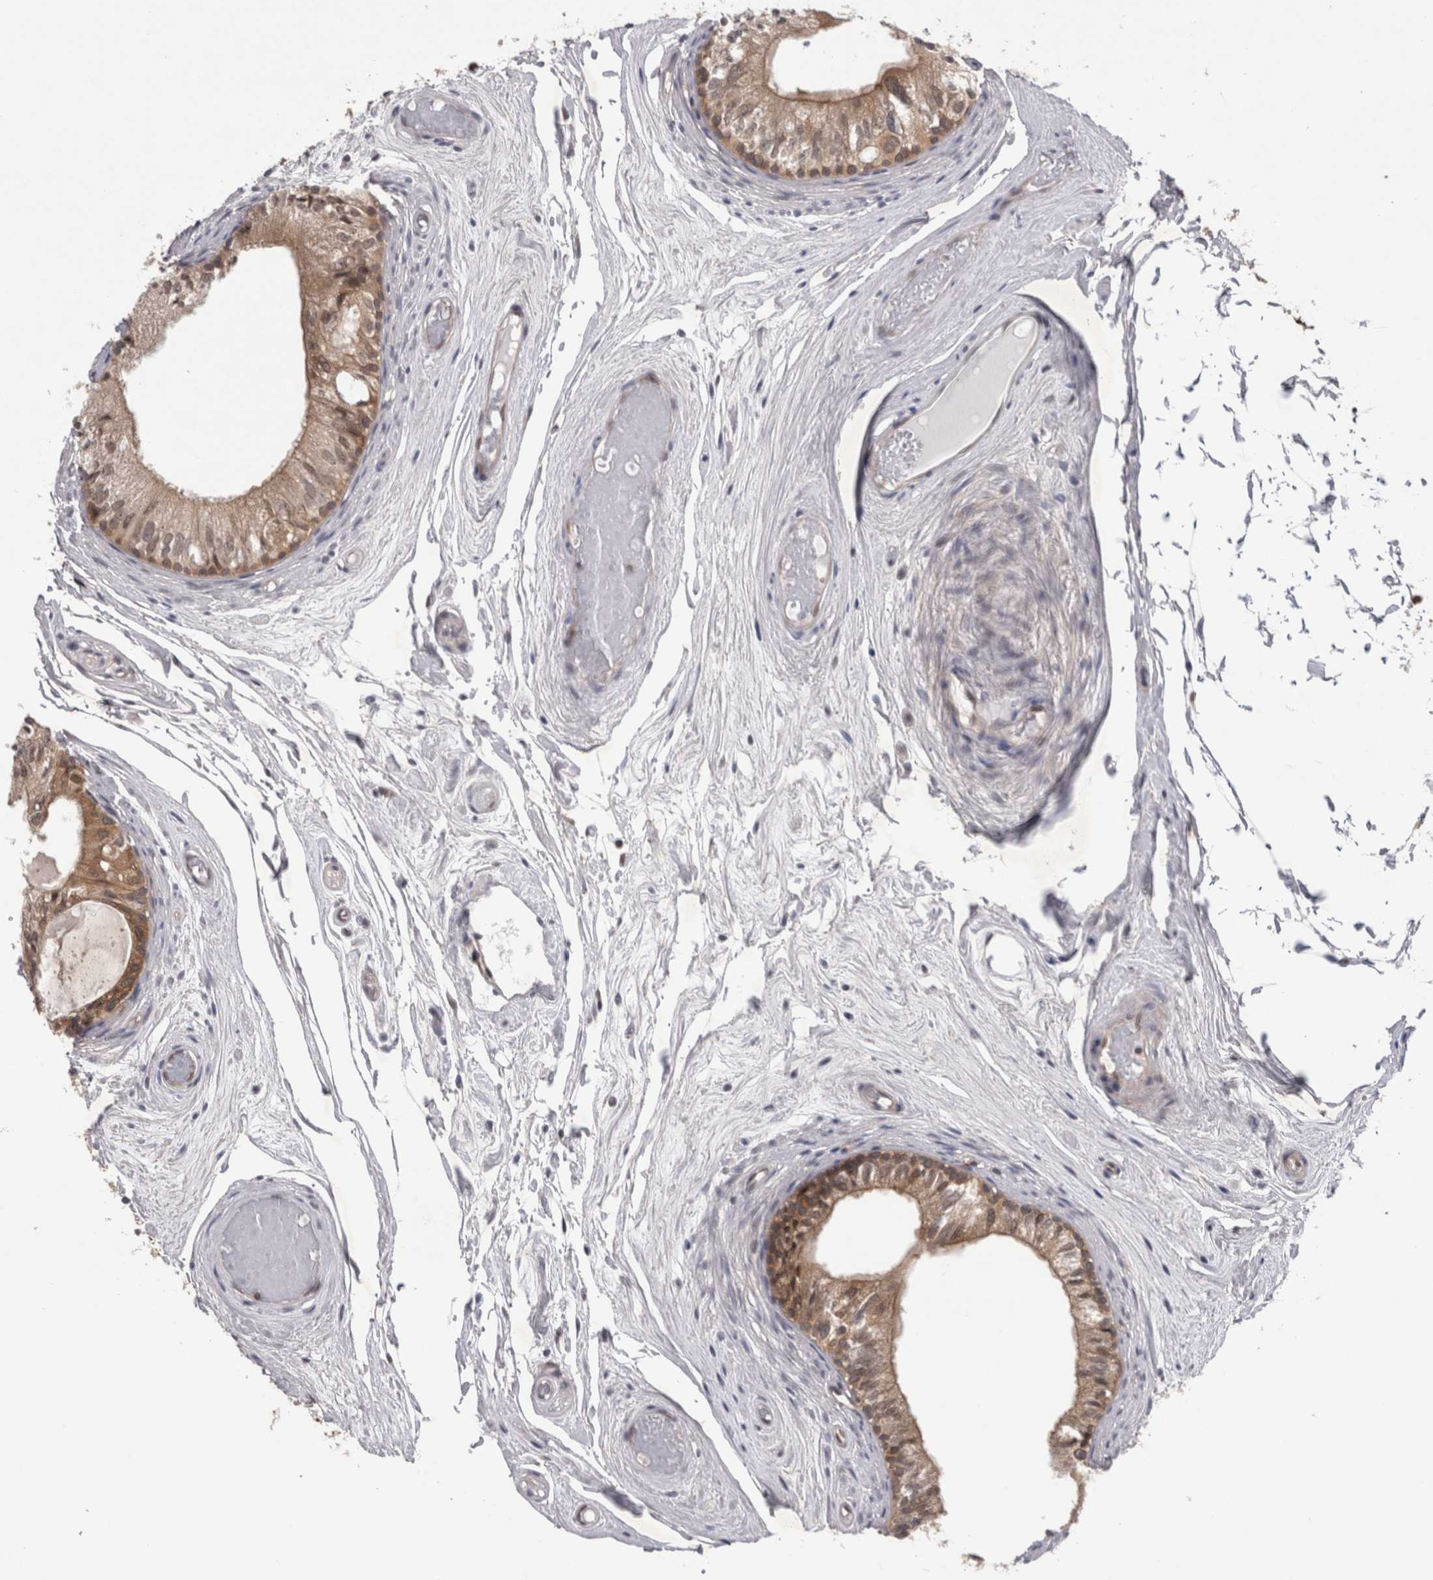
{"staining": {"intensity": "strong", "quantity": ">75%", "location": "cytoplasmic/membranous"}, "tissue": "epididymis", "cell_type": "Glandular cells", "image_type": "normal", "snomed": [{"axis": "morphology", "description": "Normal tissue, NOS"}, {"axis": "topography", "description": "Epididymis"}], "caption": "Epididymis stained with a brown dye reveals strong cytoplasmic/membranous positive staining in approximately >75% of glandular cells.", "gene": "PSMB2", "patient": {"sex": "male", "age": 79}}